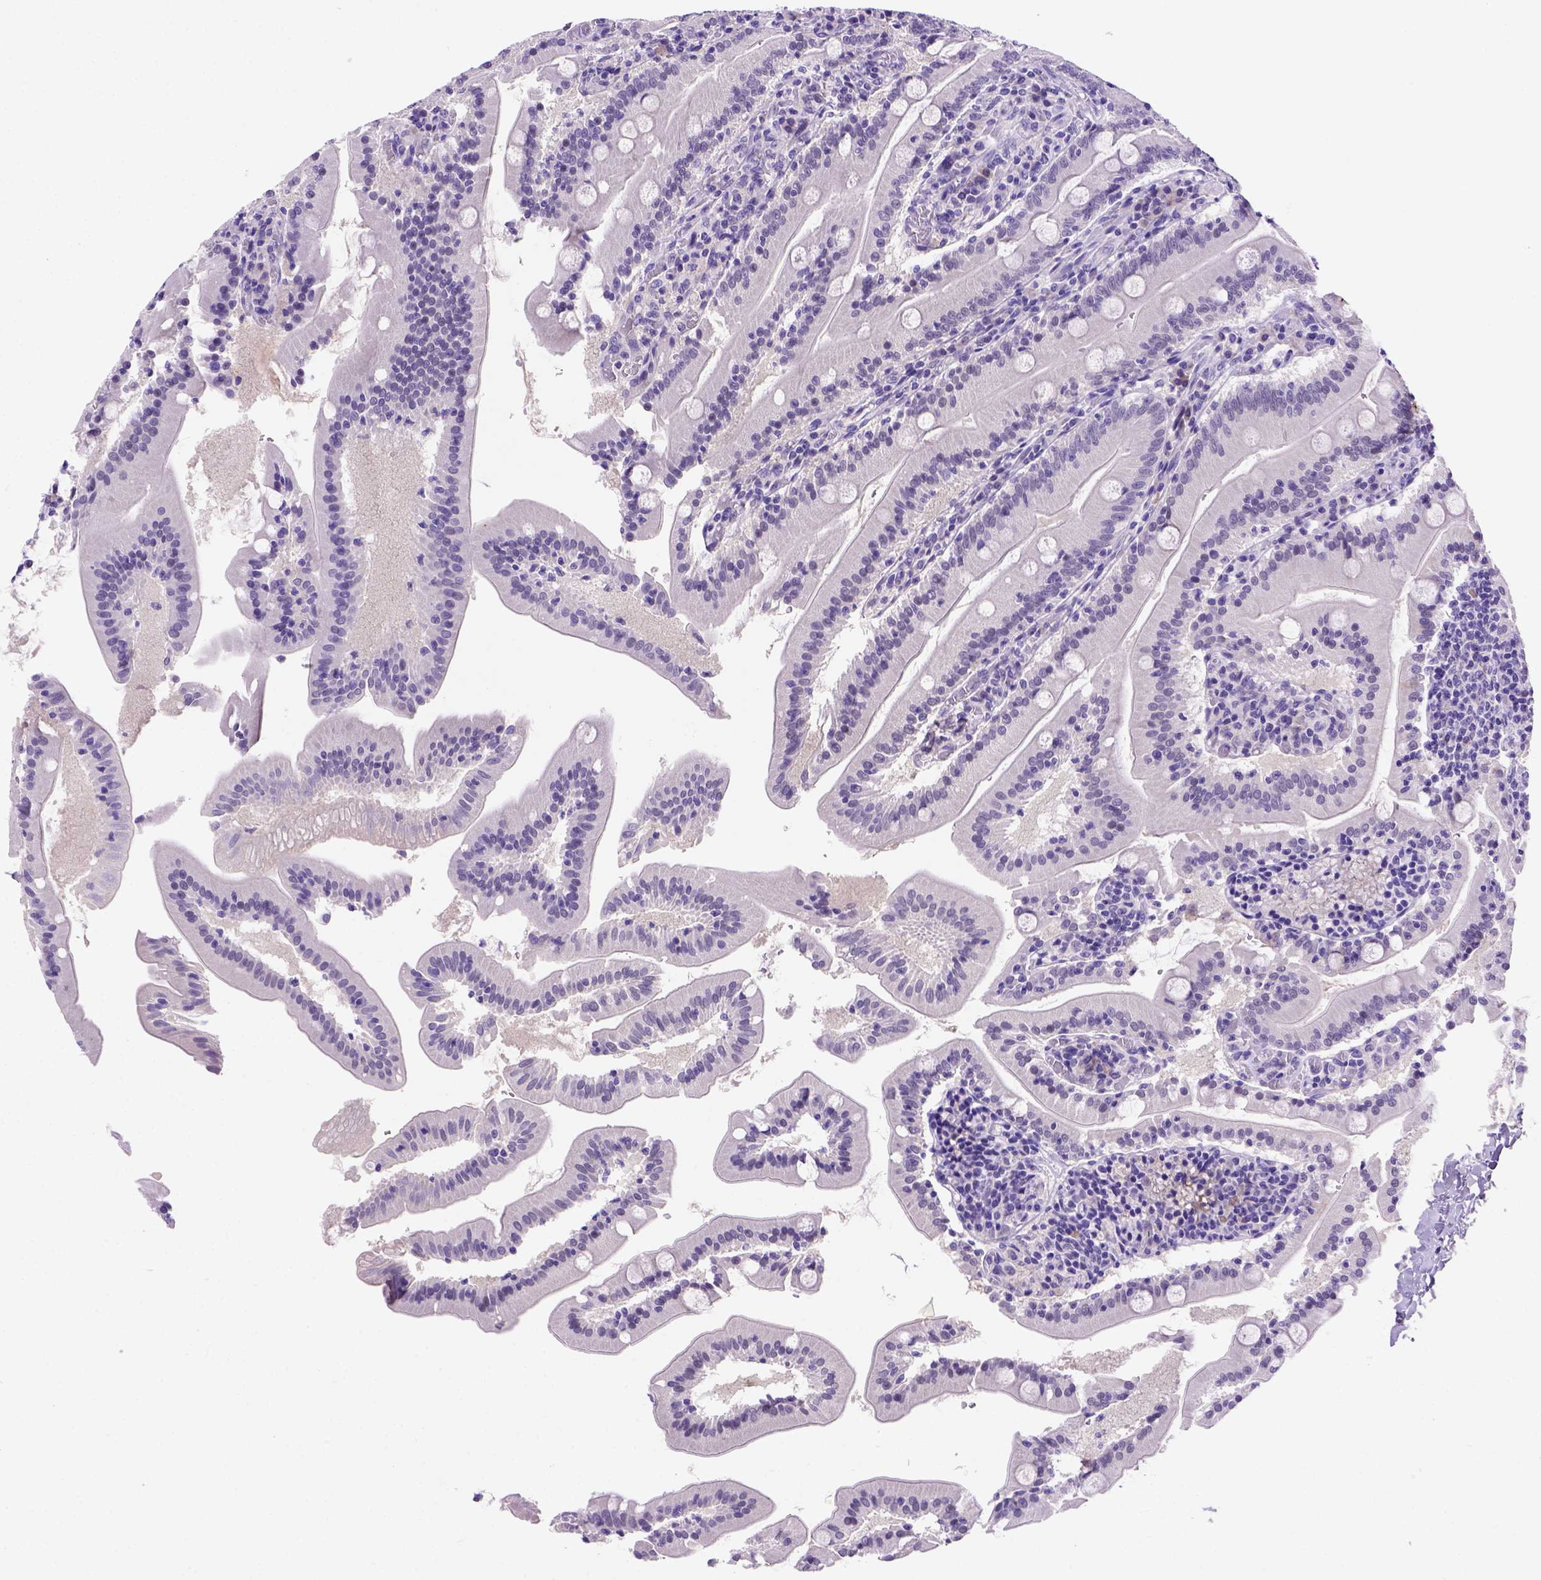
{"staining": {"intensity": "negative", "quantity": "none", "location": "none"}, "tissue": "small intestine", "cell_type": "Glandular cells", "image_type": "normal", "snomed": [{"axis": "morphology", "description": "Normal tissue, NOS"}, {"axis": "topography", "description": "Small intestine"}], "caption": "Unremarkable small intestine was stained to show a protein in brown. There is no significant positivity in glandular cells. (Stains: DAB (3,3'-diaminobenzidine) immunohistochemistry with hematoxylin counter stain, Microscopy: brightfield microscopy at high magnification).", "gene": "FAM81B", "patient": {"sex": "male", "age": 37}}